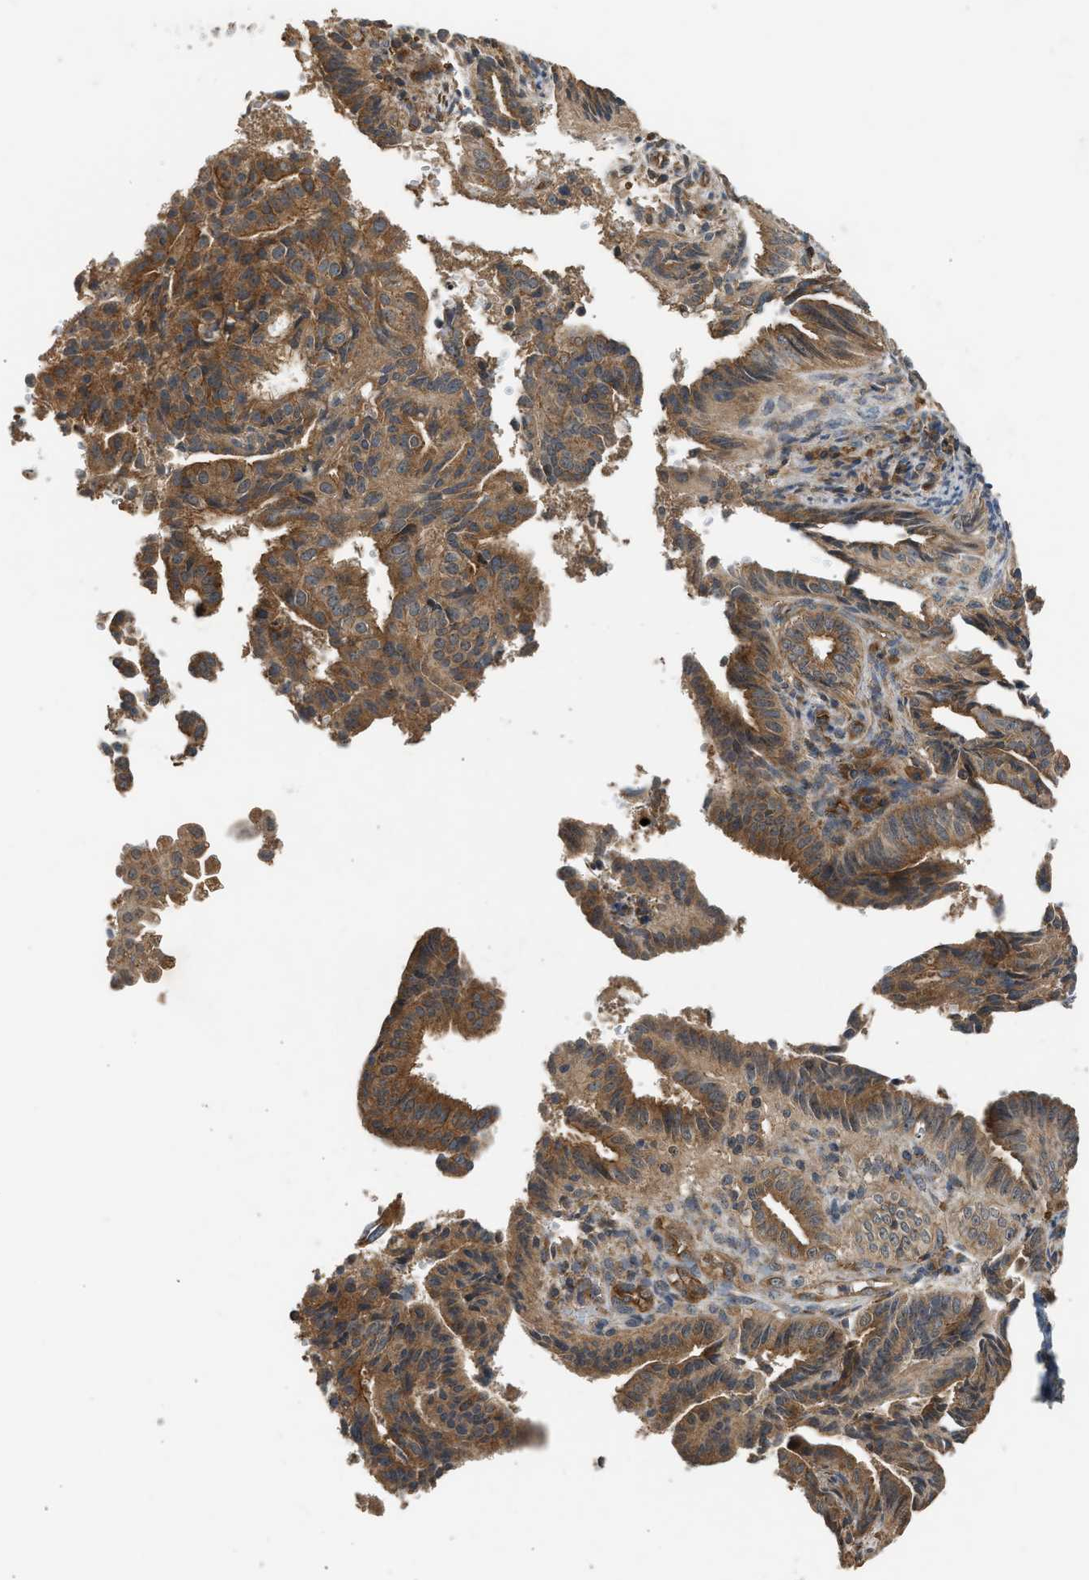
{"staining": {"intensity": "moderate", "quantity": ">75%", "location": "cytoplasmic/membranous"}, "tissue": "endometrial cancer", "cell_type": "Tumor cells", "image_type": "cancer", "snomed": [{"axis": "morphology", "description": "Adenocarcinoma, NOS"}, {"axis": "topography", "description": "Endometrium"}], "caption": "Immunohistochemical staining of endometrial cancer (adenocarcinoma) exhibits medium levels of moderate cytoplasmic/membranous protein expression in approximately >75% of tumor cells. (DAB IHC, brown staining for protein, blue staining for nuclei).", "gene": "HIP1R", "patient": {"sex": "female", "age": 58}}